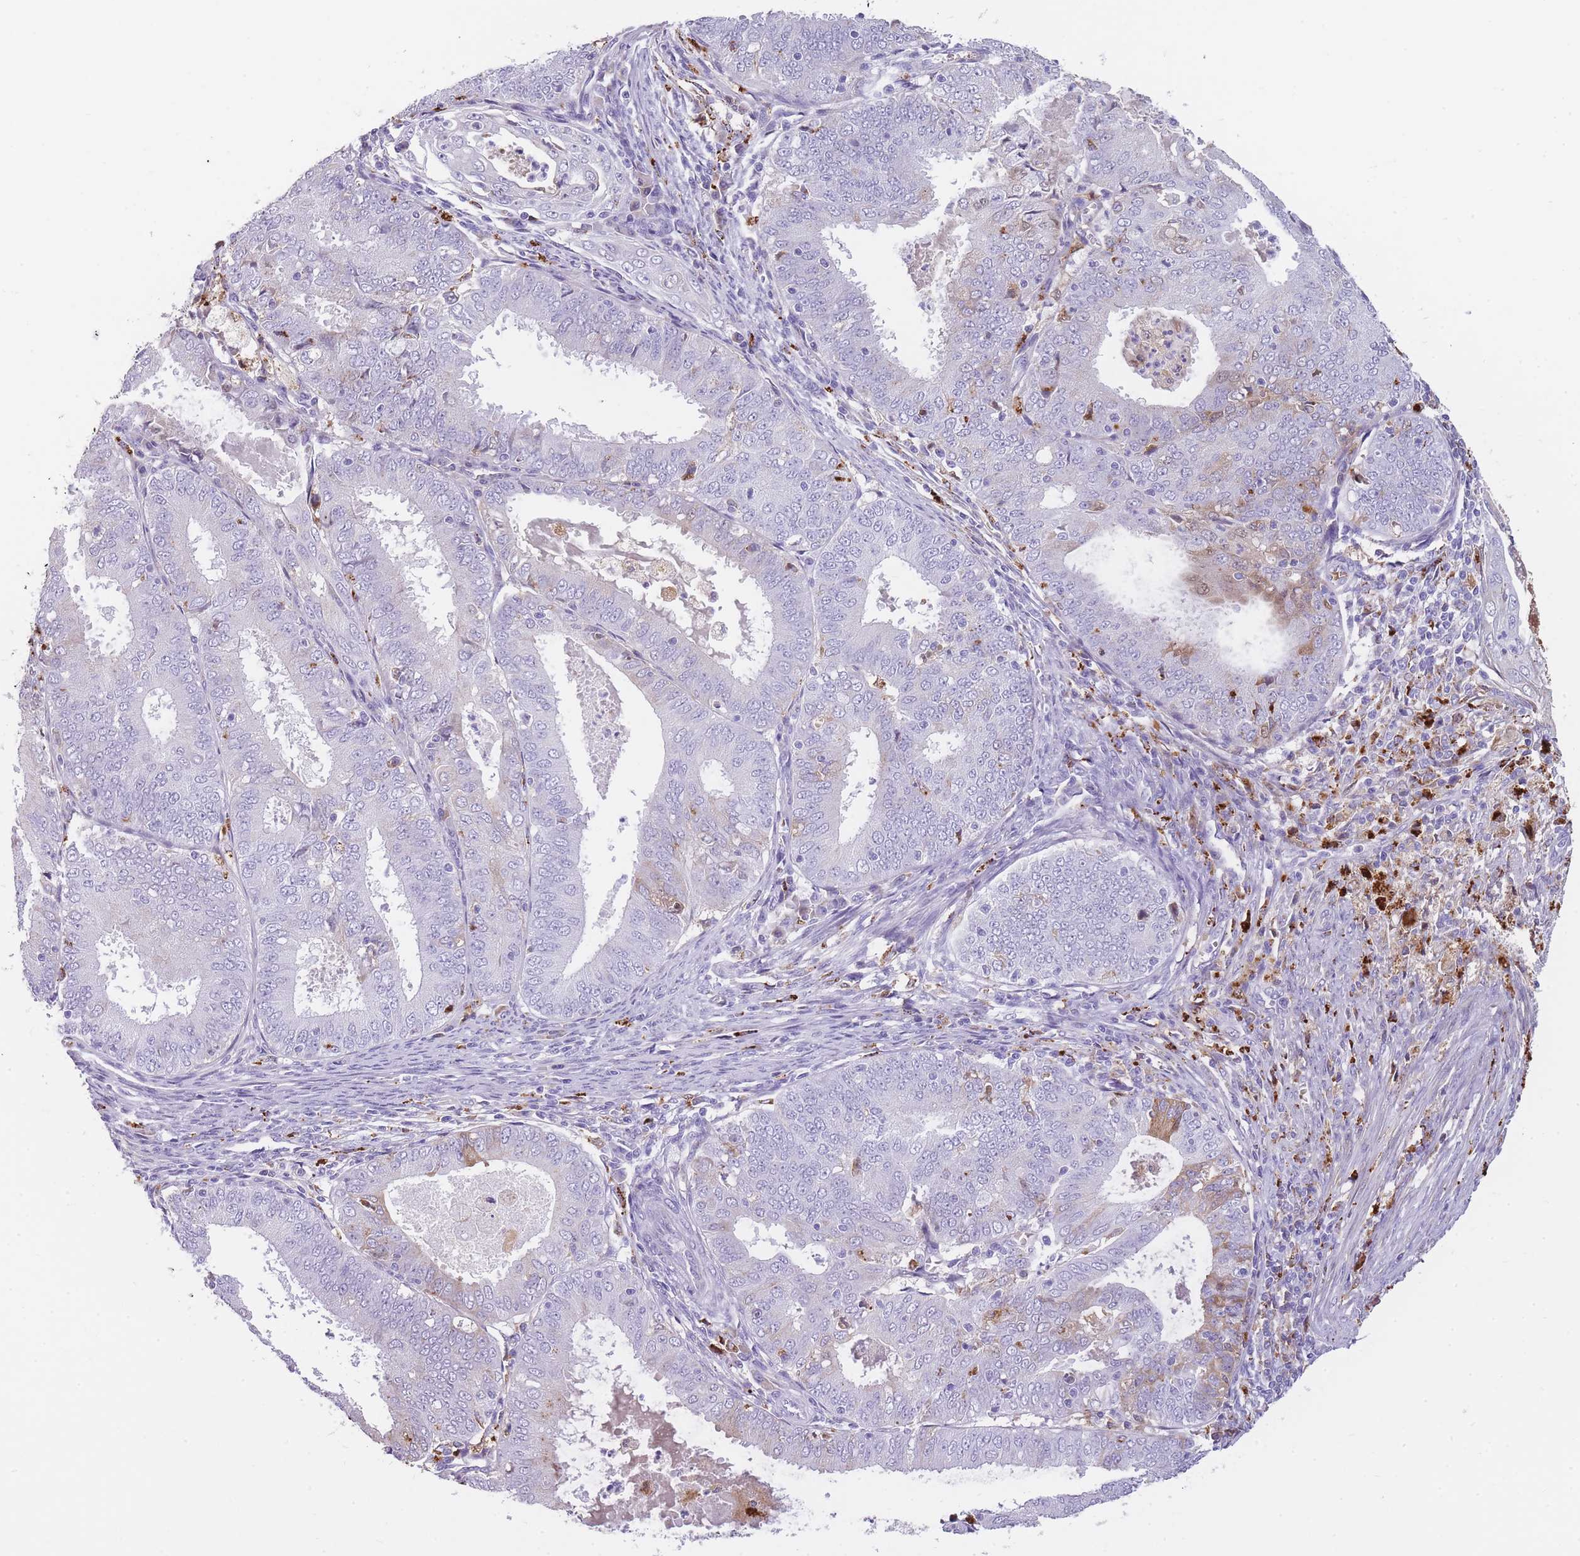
{"staining": {"intensity": "weak", "quantity": "<25%", "location": "cytoplasmic/membranous"}, "tissue": "endometrial cancer", "cell_type": "Tumor cells", "image_type": "cancer", "snomed": [{"axis": "morphology", "description": "Adenocarcinoma, NOS"}, {"axis": "topography", "description": "Endometrium"}], "caption": "IHC image of neoplastic tissue: adenocarcinoma (endometrial) stained with DAB (3,3'-diaminobenzidine) demonstrates no significant protein positivity in tumor cells.", "gene": "GNAT1", "patient": {"sex": "female", "age": 57}}